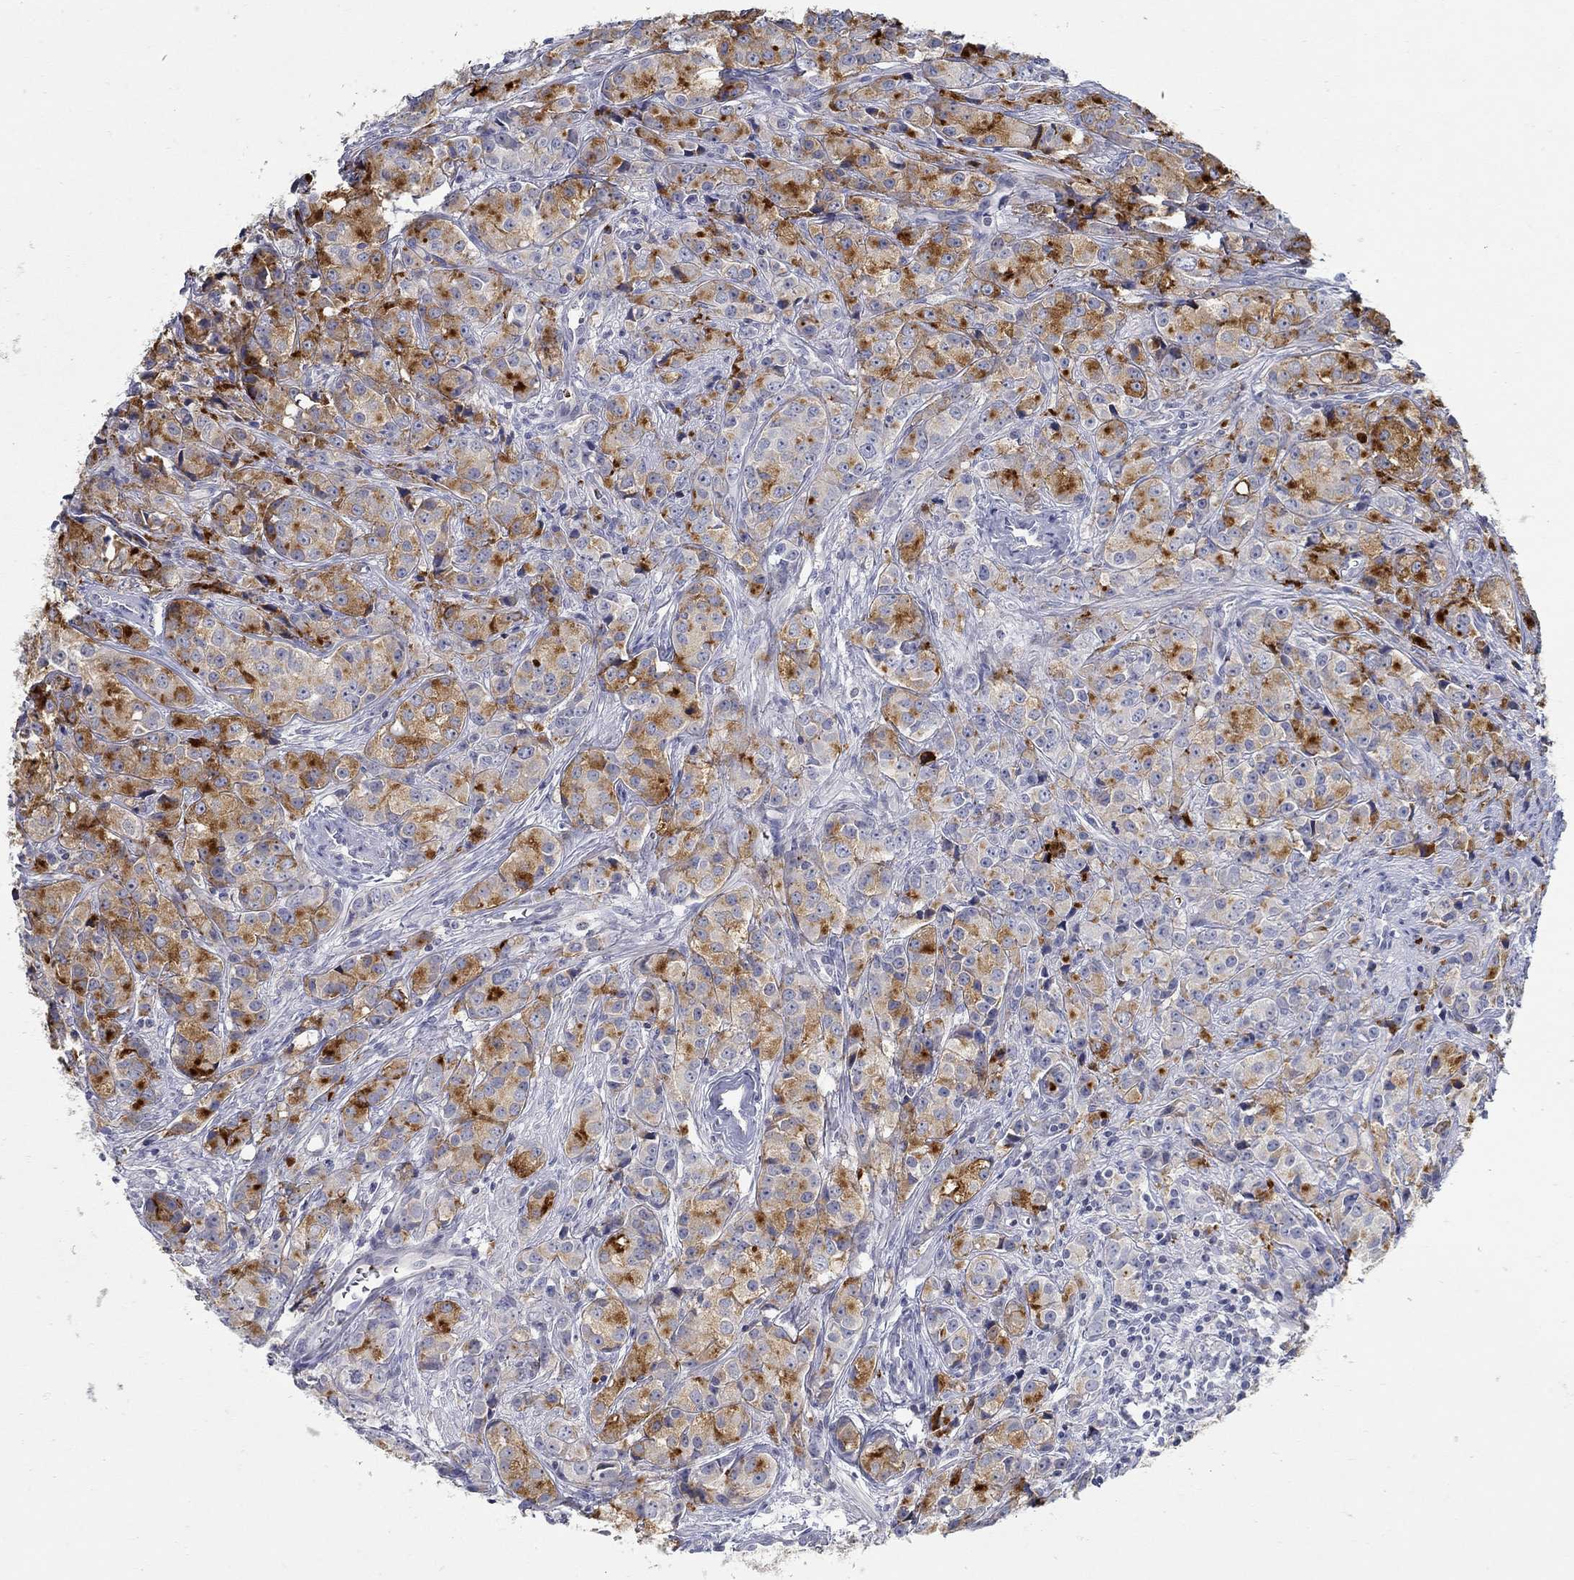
{"staining": {"intensity": "strong", "quantity": "25%-75%", "location": "cytoplasmic/membranous"}, "tissue": "prostate cancer", "cell_type": "Tumor cells", "image_type": "cancer", "snomed": [{"axis": "morphology", "description": "Adenocarcinoma, Medium grade"}, {"axis": "topography", "description": "Prostate"}], "caption": "Prostate cancer (adenocarcinoma (medium-grade)) tissue demonstrates strong cytoplasmic/membranous expression in approximately 25%-75% of tumor cells, visualized by immunohistochemistry. Immunohistochemistry stains the protein of interest in brown and the nuclei are stained blue.", "gene": "ANO7", "patient": {"sex": "male", "age": 74}}